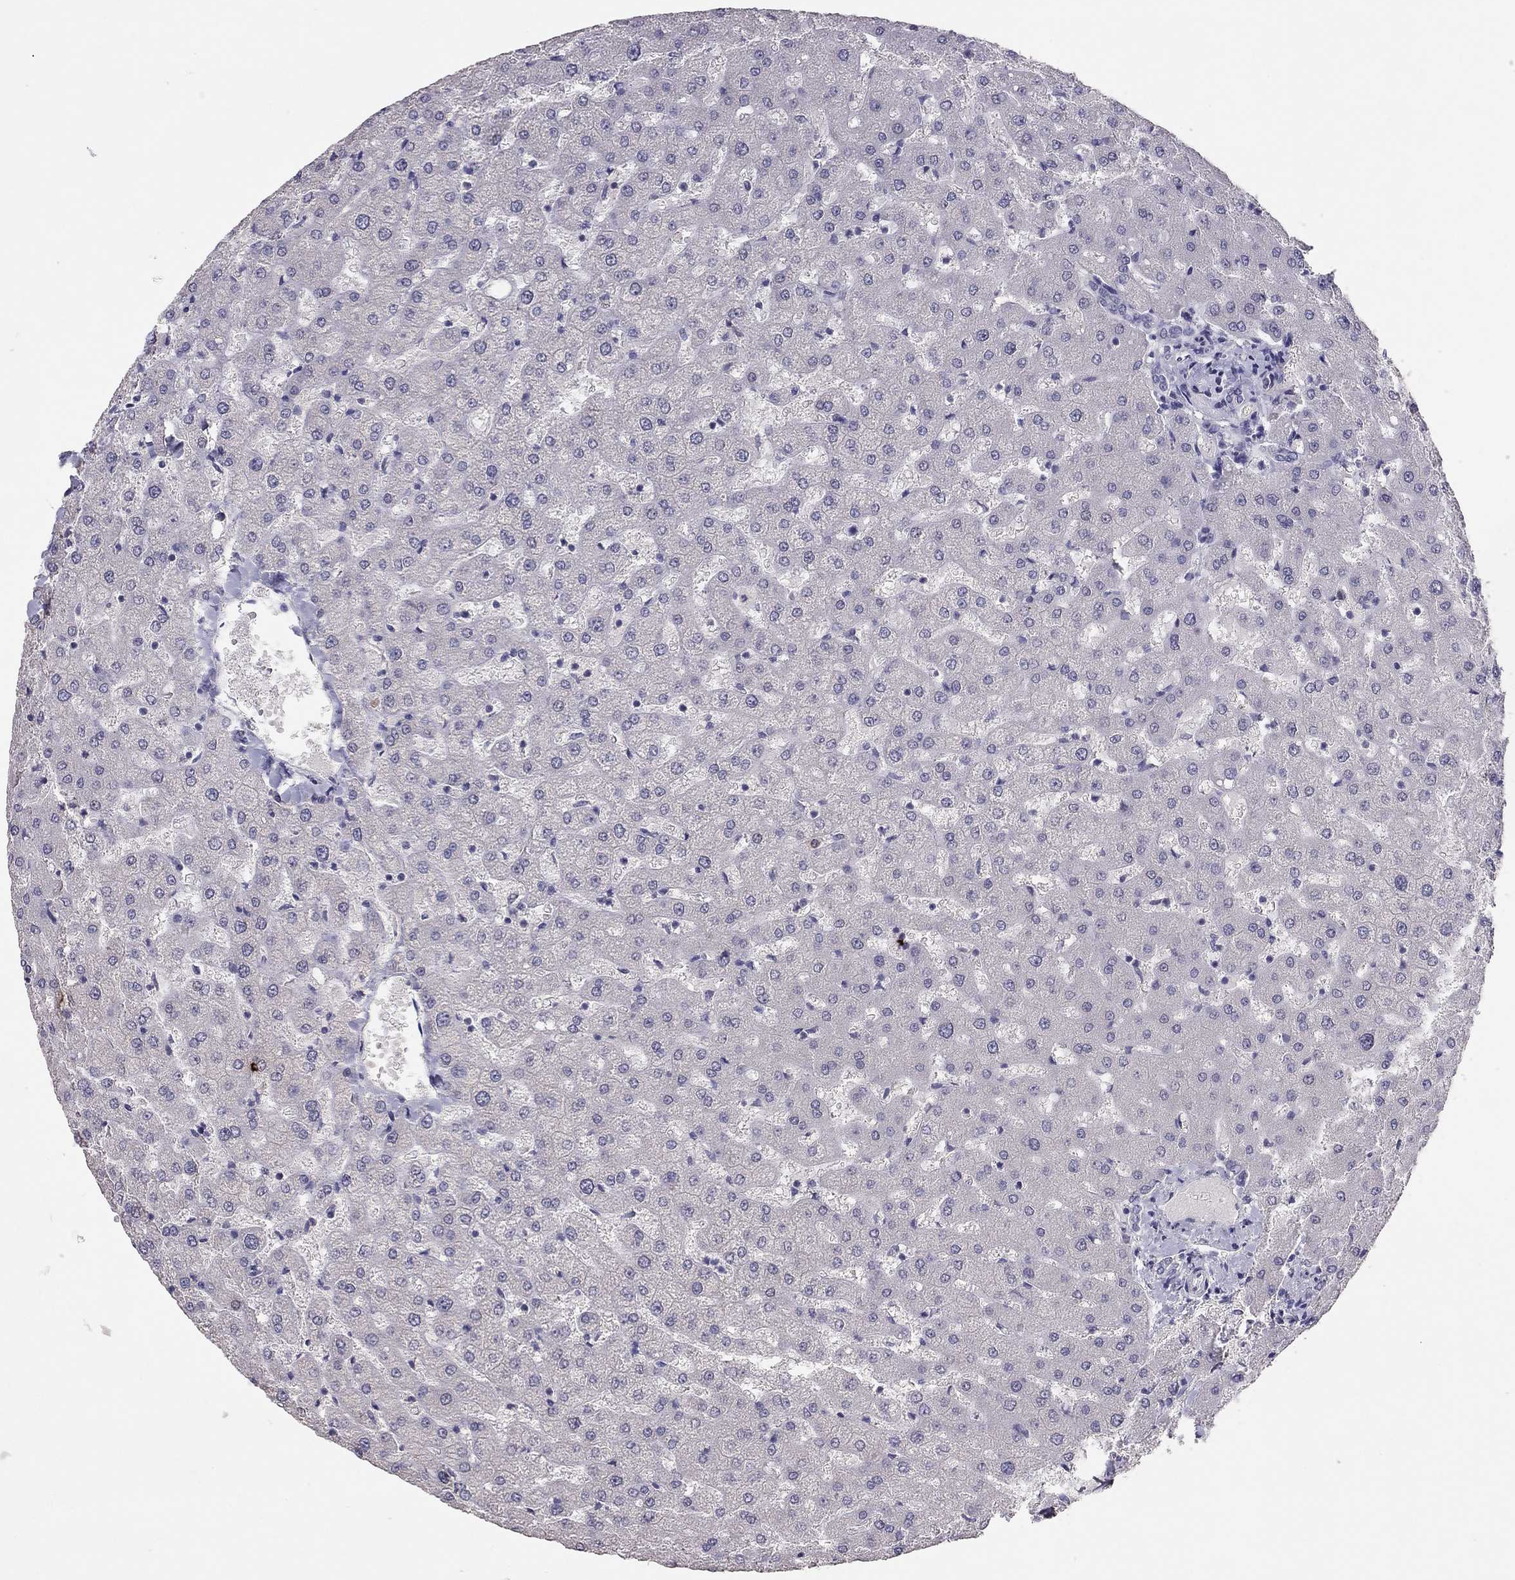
{"staining": {"intensity": "negative", "quantity": "none", "location": "none"}, "tissue": "liver", "cell_type": "Cholangiocytes", "image_type": "normal", "snomed": [{"axis": "morphology", "description": "Normal tissue, NOS"}, {"axis": "topography", "description": "Liver"}], "caption": "Protein analysis of unremarkable liver exhibits no significant staining in cholangiocytes. Brightfield microscopy of immunohistochemistry (IHC) stained with DAB (brown) and hematoxylin (blue), captured at high magnification.", "gene": "ADORA2A", "patient": {"sex": "female", "age": 50}}